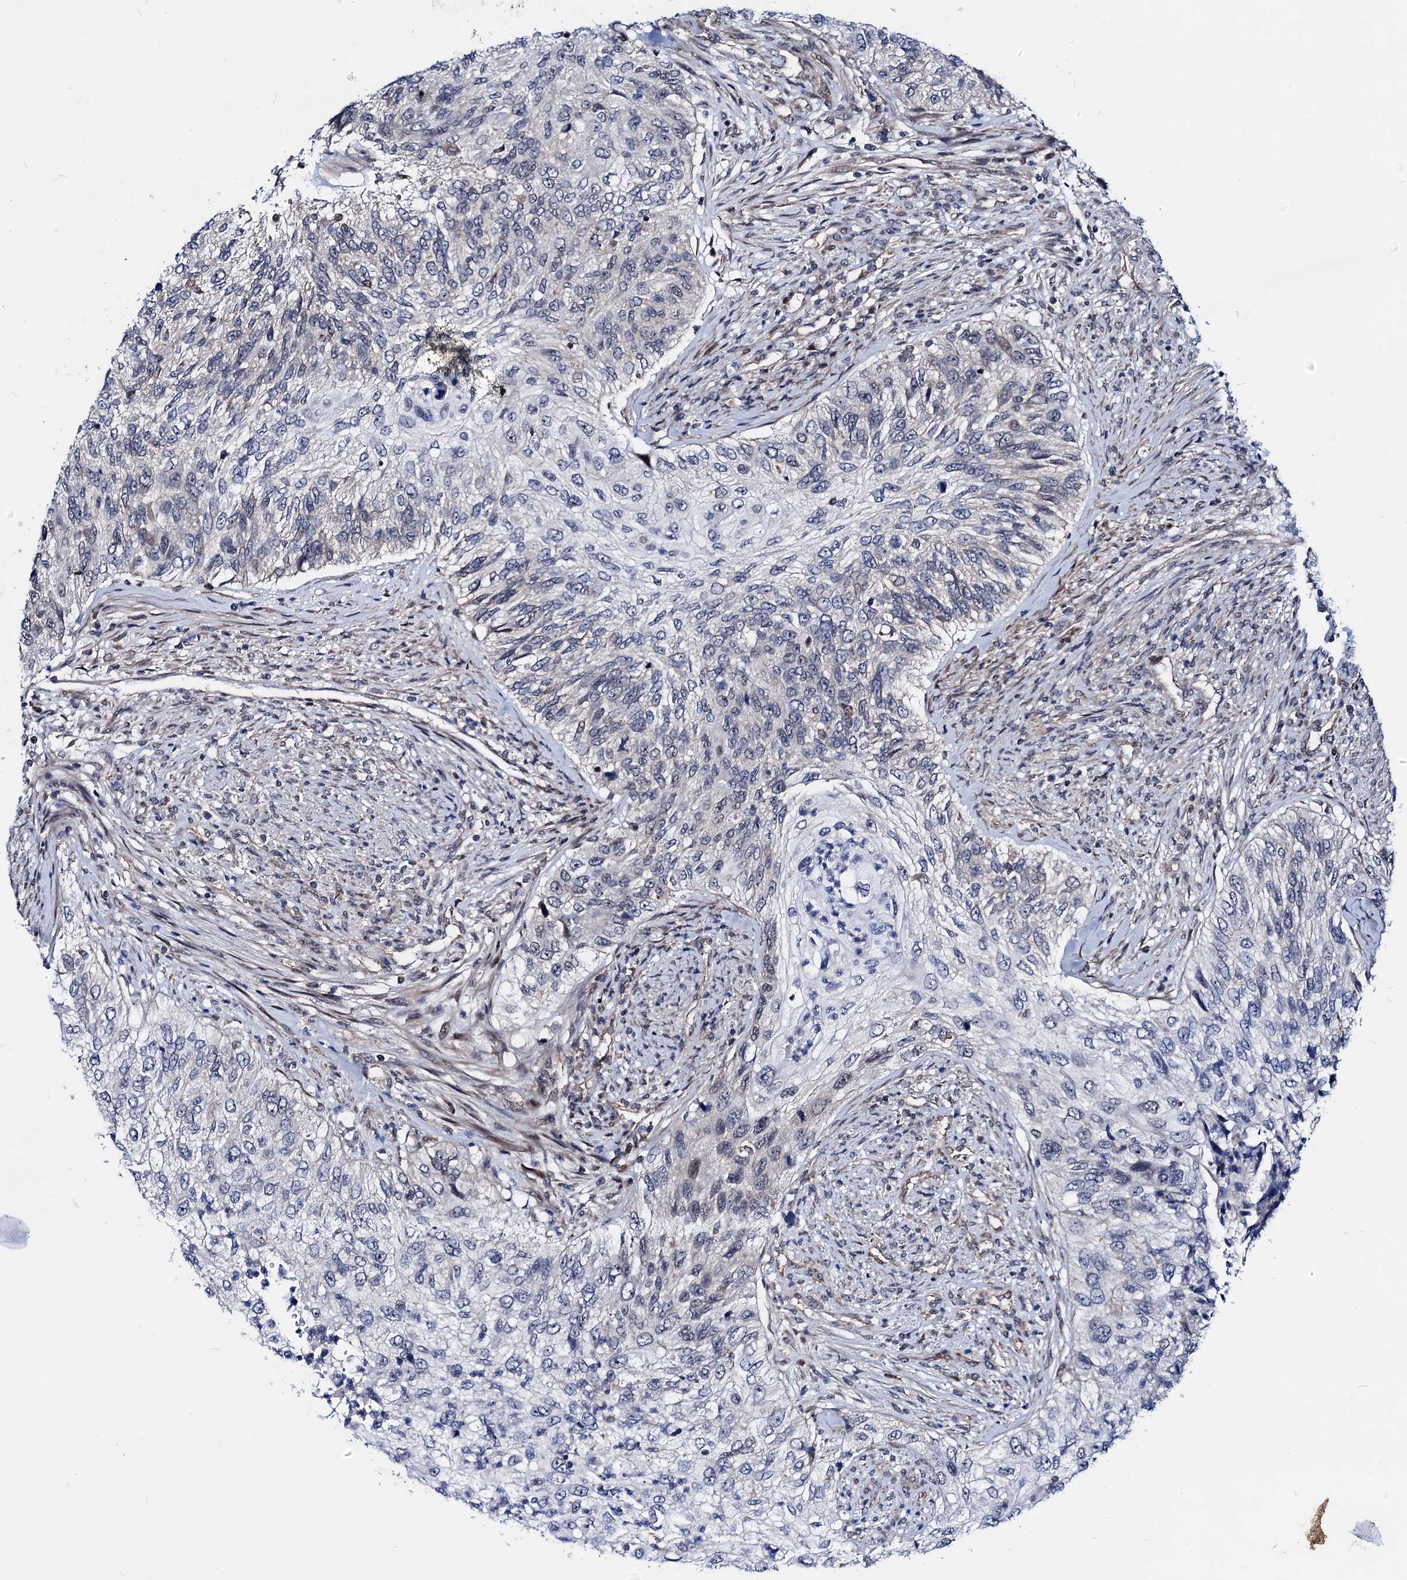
{"staining": {"intensity": "negative", "quantity": "none", "location": "none"}, "tissue": "urothelial cancer", "cell_type": "Tumor cells", "image_type": "cancer", "snomed": [{"axis": "morphology", "description": "Urothelial carcinoma, High grade"}, {"axis": "topography", "description": "Urinary bladder"}], "caption": "Tumor cells show no significant expression in urothelial cancer.", "gene": "COA4", "patient": {"sex": "female", "age": 60}}